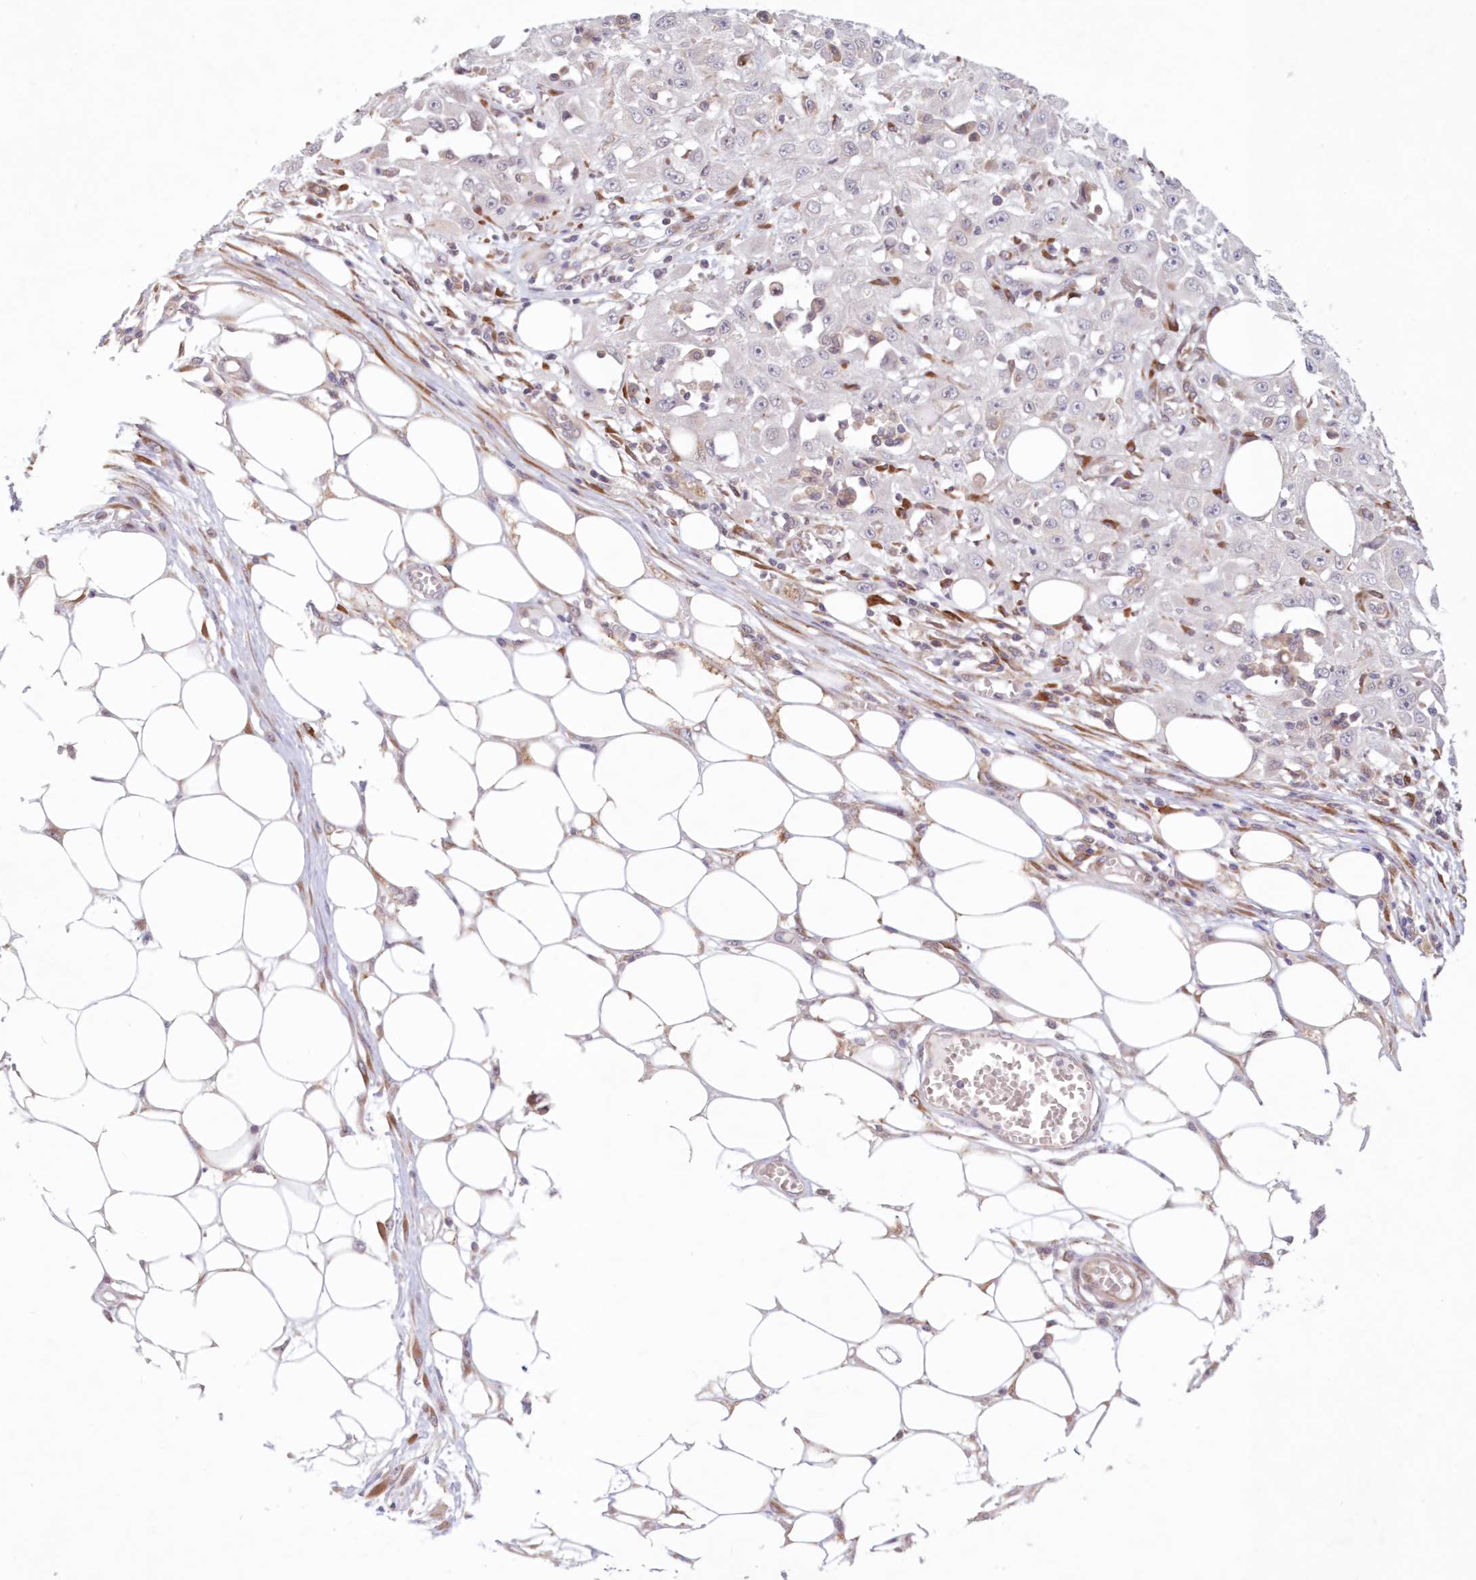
{"staining": {"intensity": "negative", "quantity": "none", "location": "none"}, "tissue": "skin cancer", "cell_type": "Tumor cells", "image_type": "cancer", "snomed": [{"axis": "morphology", "description": "Squamous cell carcinoma, NOS"}, {"axis": "morphology", "description": "Squamous cell carcinoma, metastatic, NOS"}, {"axis": "topography", "description": "Skin"}, {"axis": "topography", "description": "Lymph node"}], "caption": "The photomicrograph shows no staining of tumor cells in squamous cell carcinoma (skin).", "gene": "PCYOX1L", "patient": {"sex": "male", "age": 75}}